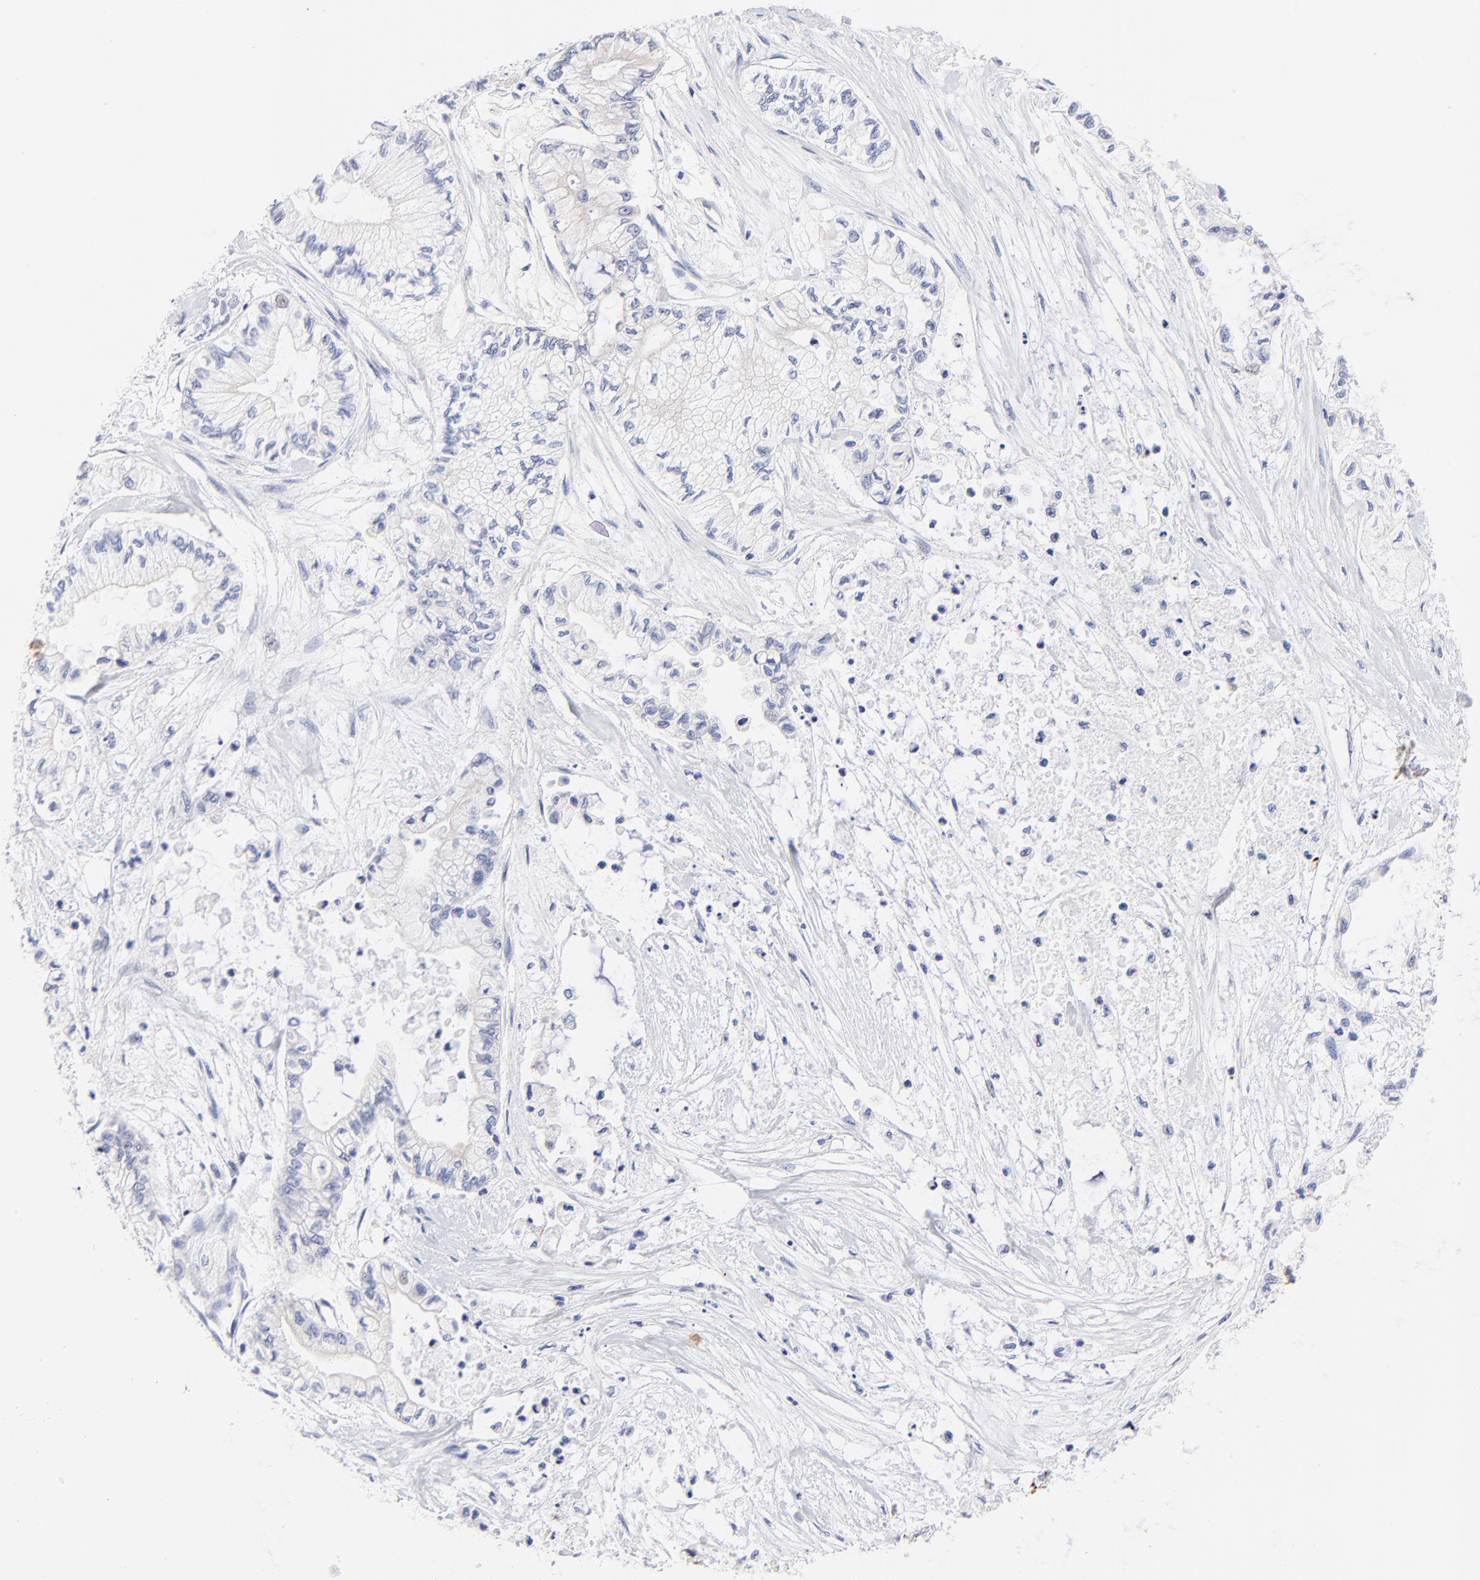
{"staining": {"intensity": "negative", "quantity": "none", "location": "none"}, "tissue": "pancreatic cancer", "cell_type": "Tumor cells", "image_type": "cancer", "snomed": [{"axis": "morphology", "description": "Adenocarcinoma, NOS"}, {"axis": "topography", "description": "Pancreas"}], "caption": "DAB (3,3'-diaminobenzidine) immunohistochemical staining of adenocarcinoma (pancreatic) demonstrates no significant positivity in tumor cells. (Stains: DAB immunohistochemistry (IHC) with hematoxylin counter stain, Microscopy: brightfield microscopy at high magnification).", "gene": "FAM117B", "patient": {"sex": "male", "age": 79}}